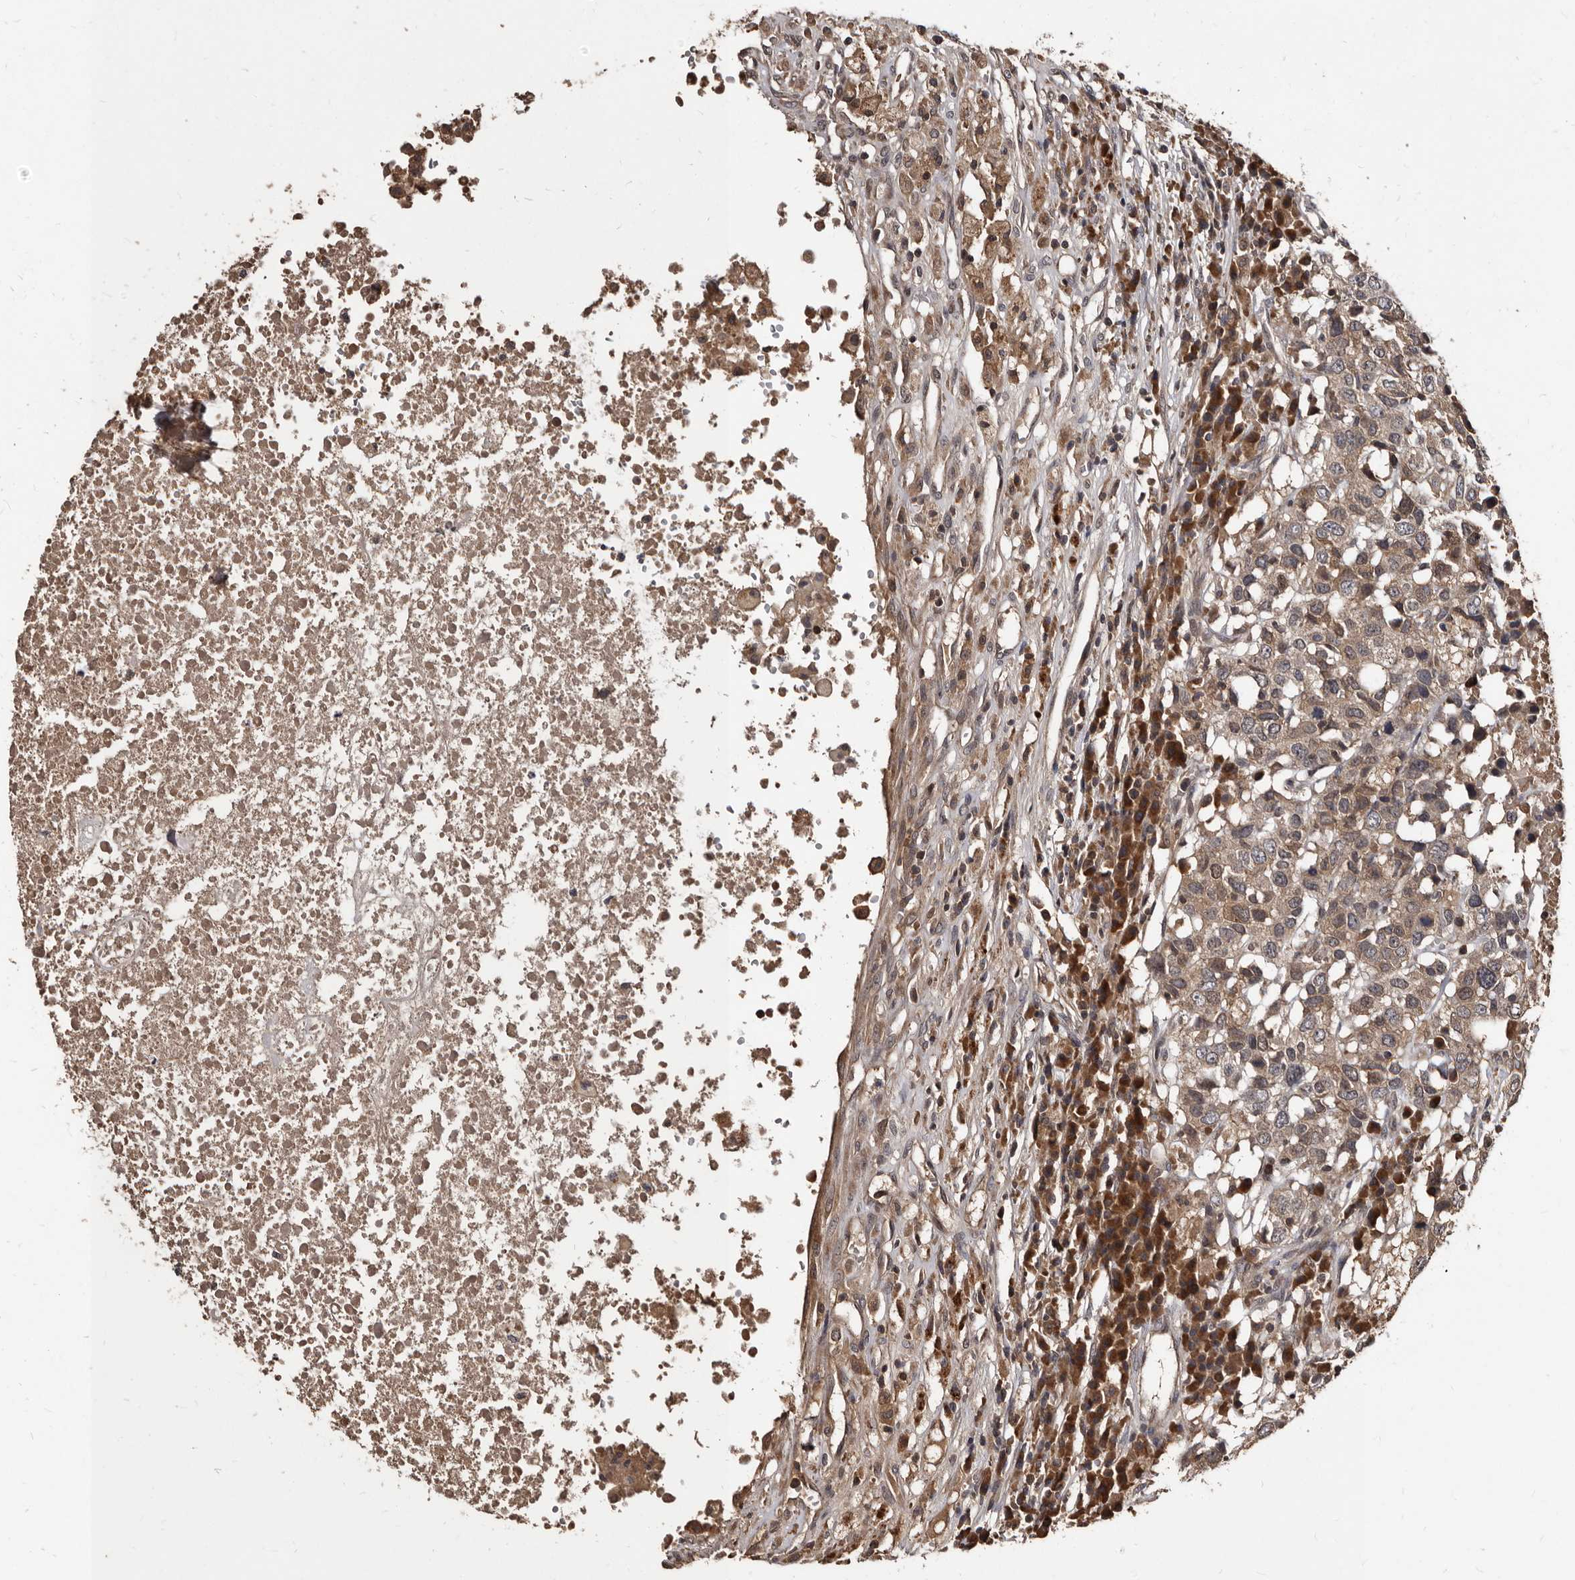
{"staining": {"intensity": "weak", "quantity": ">75%", "location": "cytoplasmic/membranous"}, "tissue": "head and neck cancer", "cell_type": "Tumor cells", "image_type": "cancer", "snomed": [{"axis": "morphology", "description": "Squamous cell carcinoma, NOS"}, {"axis": "topography", "description": "Head-Neck"}], "caption": "A low amount of weak cytoplasmic/membranous staining is appreciated in about >75% of tumor cells in head and neck cancer tissue.", "gene": "PMVK", "patient": {"sex": "male", "age": 66}}